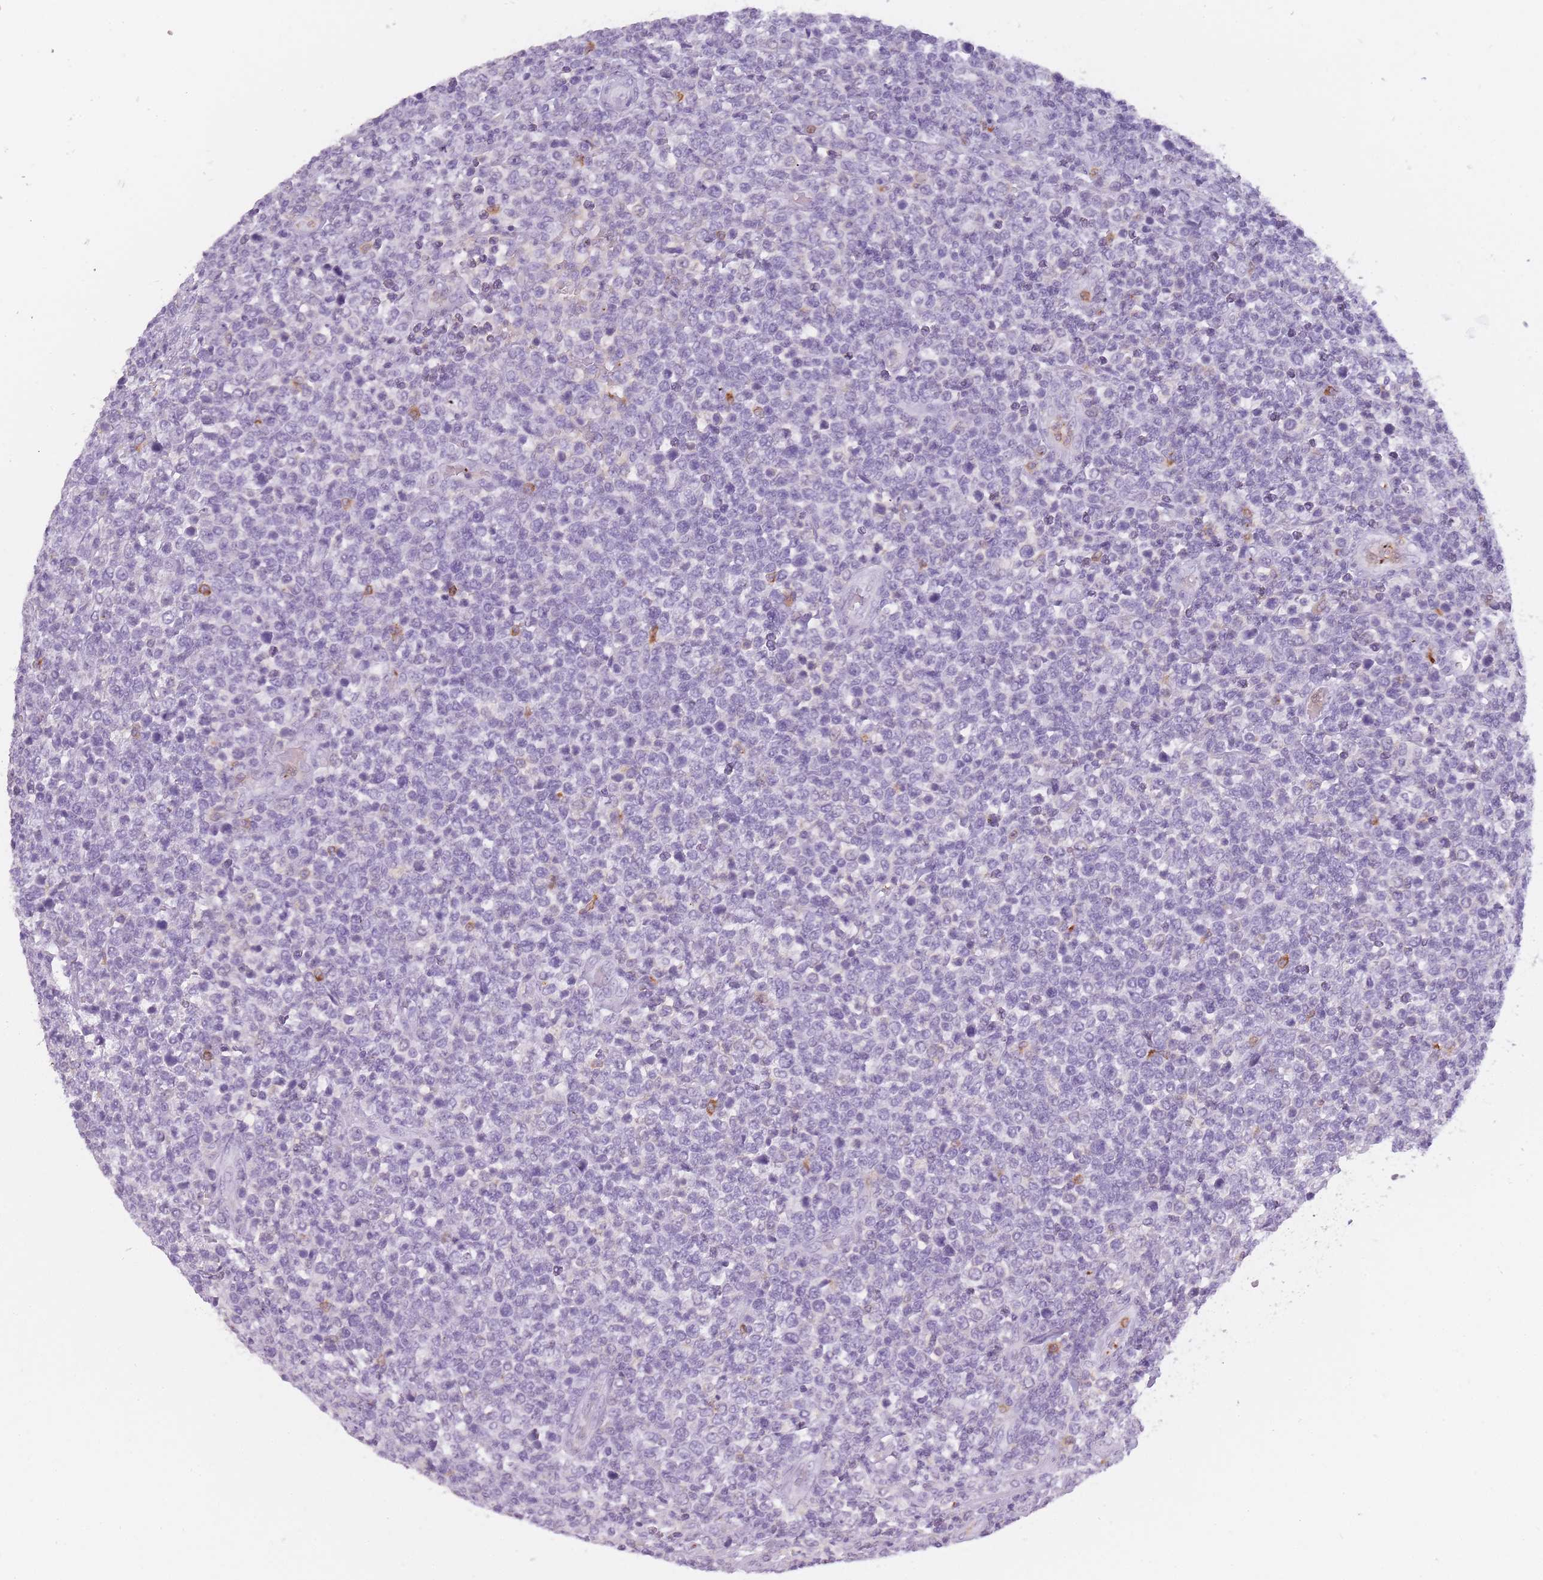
{"staining": {"intensity": "negative", "quantity": "none", "location": "none"}, "tissue": "lymphoma", "cell_type": "Tumor cells", "image_type": "cancer", "snomed": [{"axis": "morphology", "description": "Malignant lymphoma, non-Hodgkin's type, High grade"}, {"axis": "topography", "description": "Soft tissue"}], "caption": "Protein analysis of lymphoma demonstrates no significant expression in tumor cells.", "gene": "NDST2", "patient": {"sex": "female", "age": 56}}